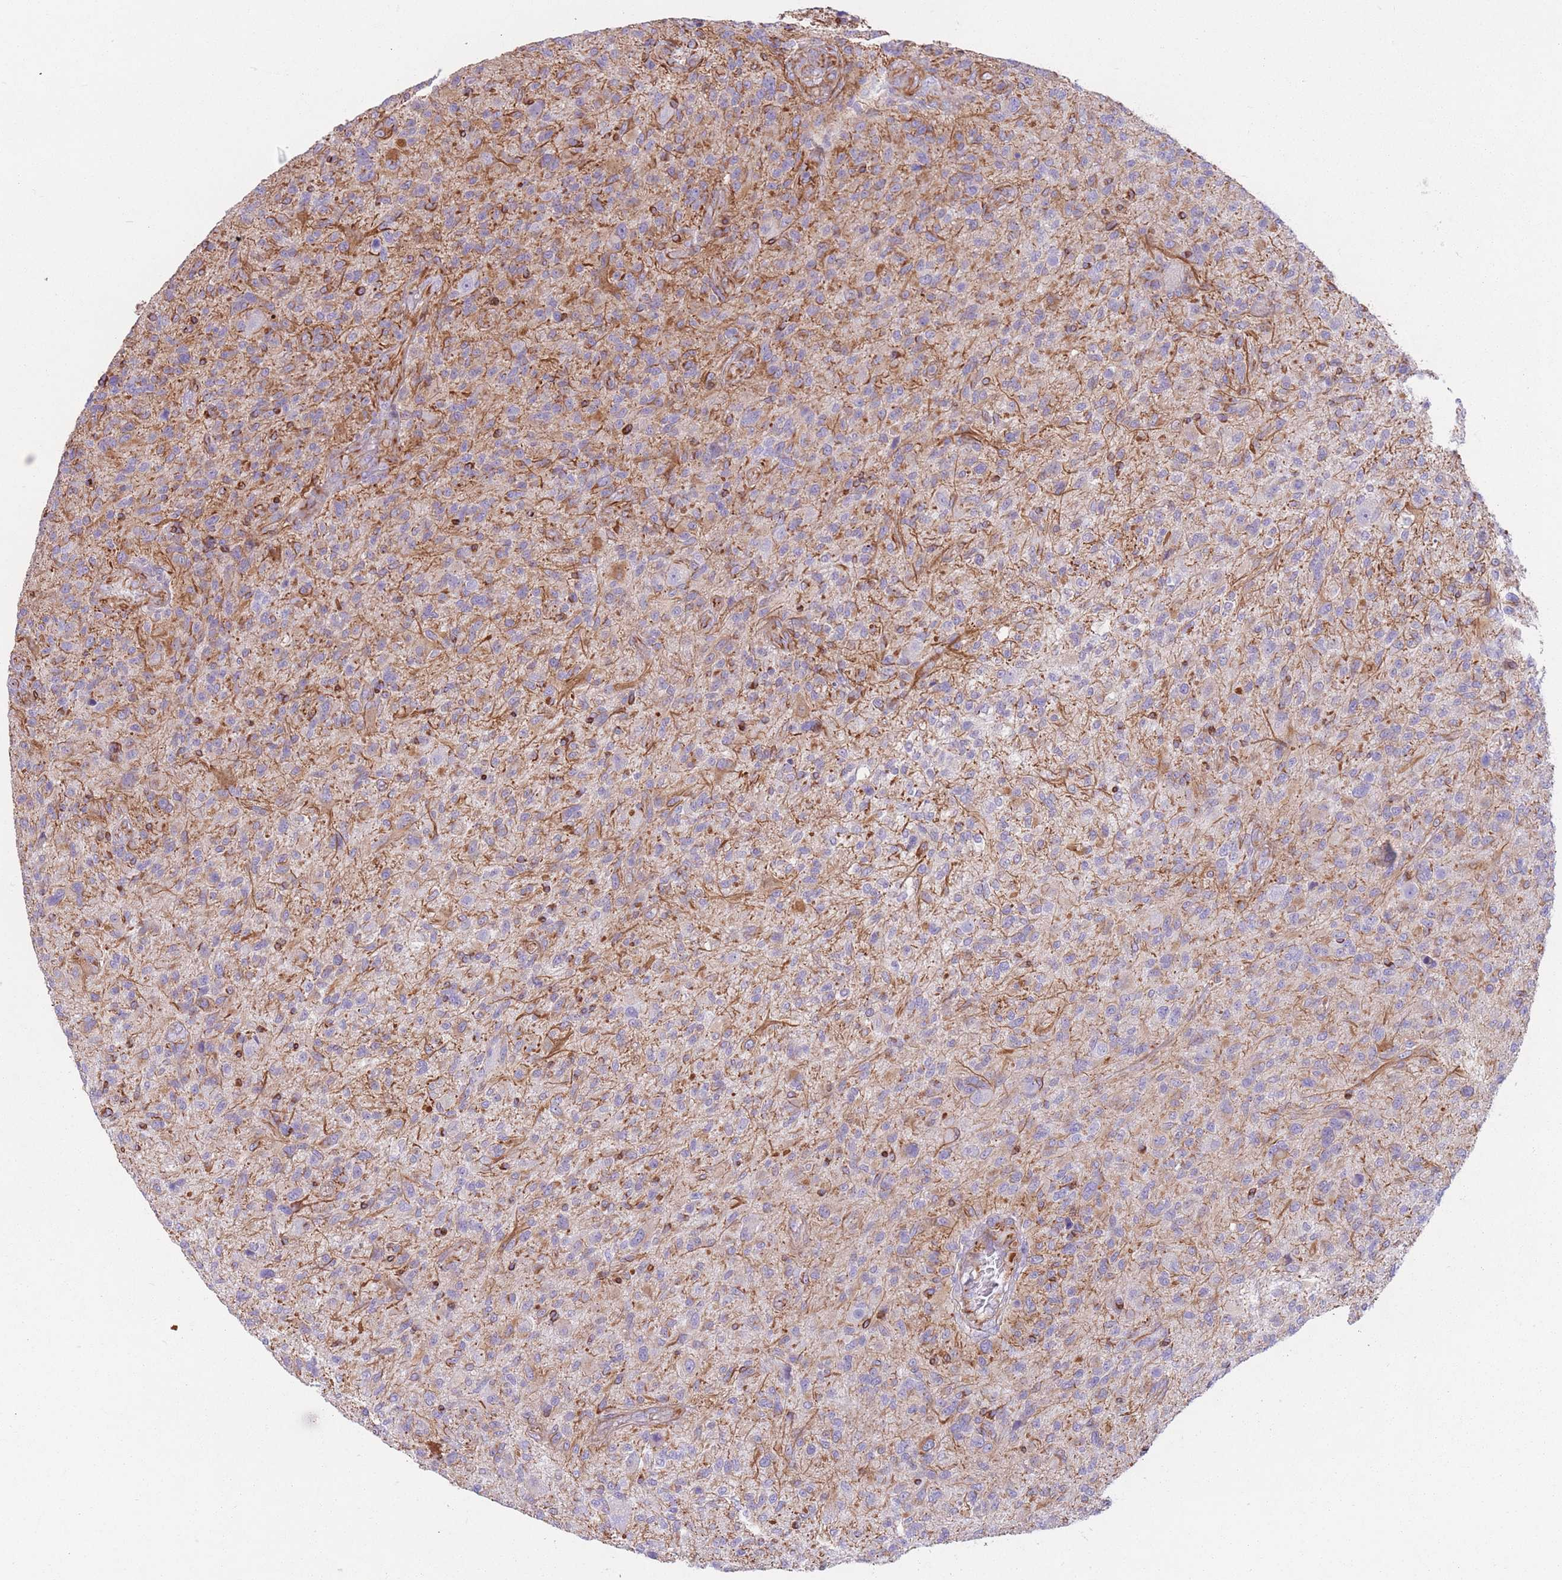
{"staining": {"intensity": "strong", "quantity": "<25%", "location": "cytoplasmic/membranous"}, "tissue": "glioma", "cell_type": "Tumor cells", "image_type": "cancer", "snomed": [{"axis": "morphology", "description": "Glioma, malignant, High grade"}, {"axis": "topography", "description": "Brain"}], "caption": "Strong cytoplasmic/membranous expression for a protein is appreciated in approximately <25% of tumor cells of high-grade glioma (malignant) using immunohistochemistry.", "gene": "PTCD1", "patient": {"sex": "male", "age": 47}}